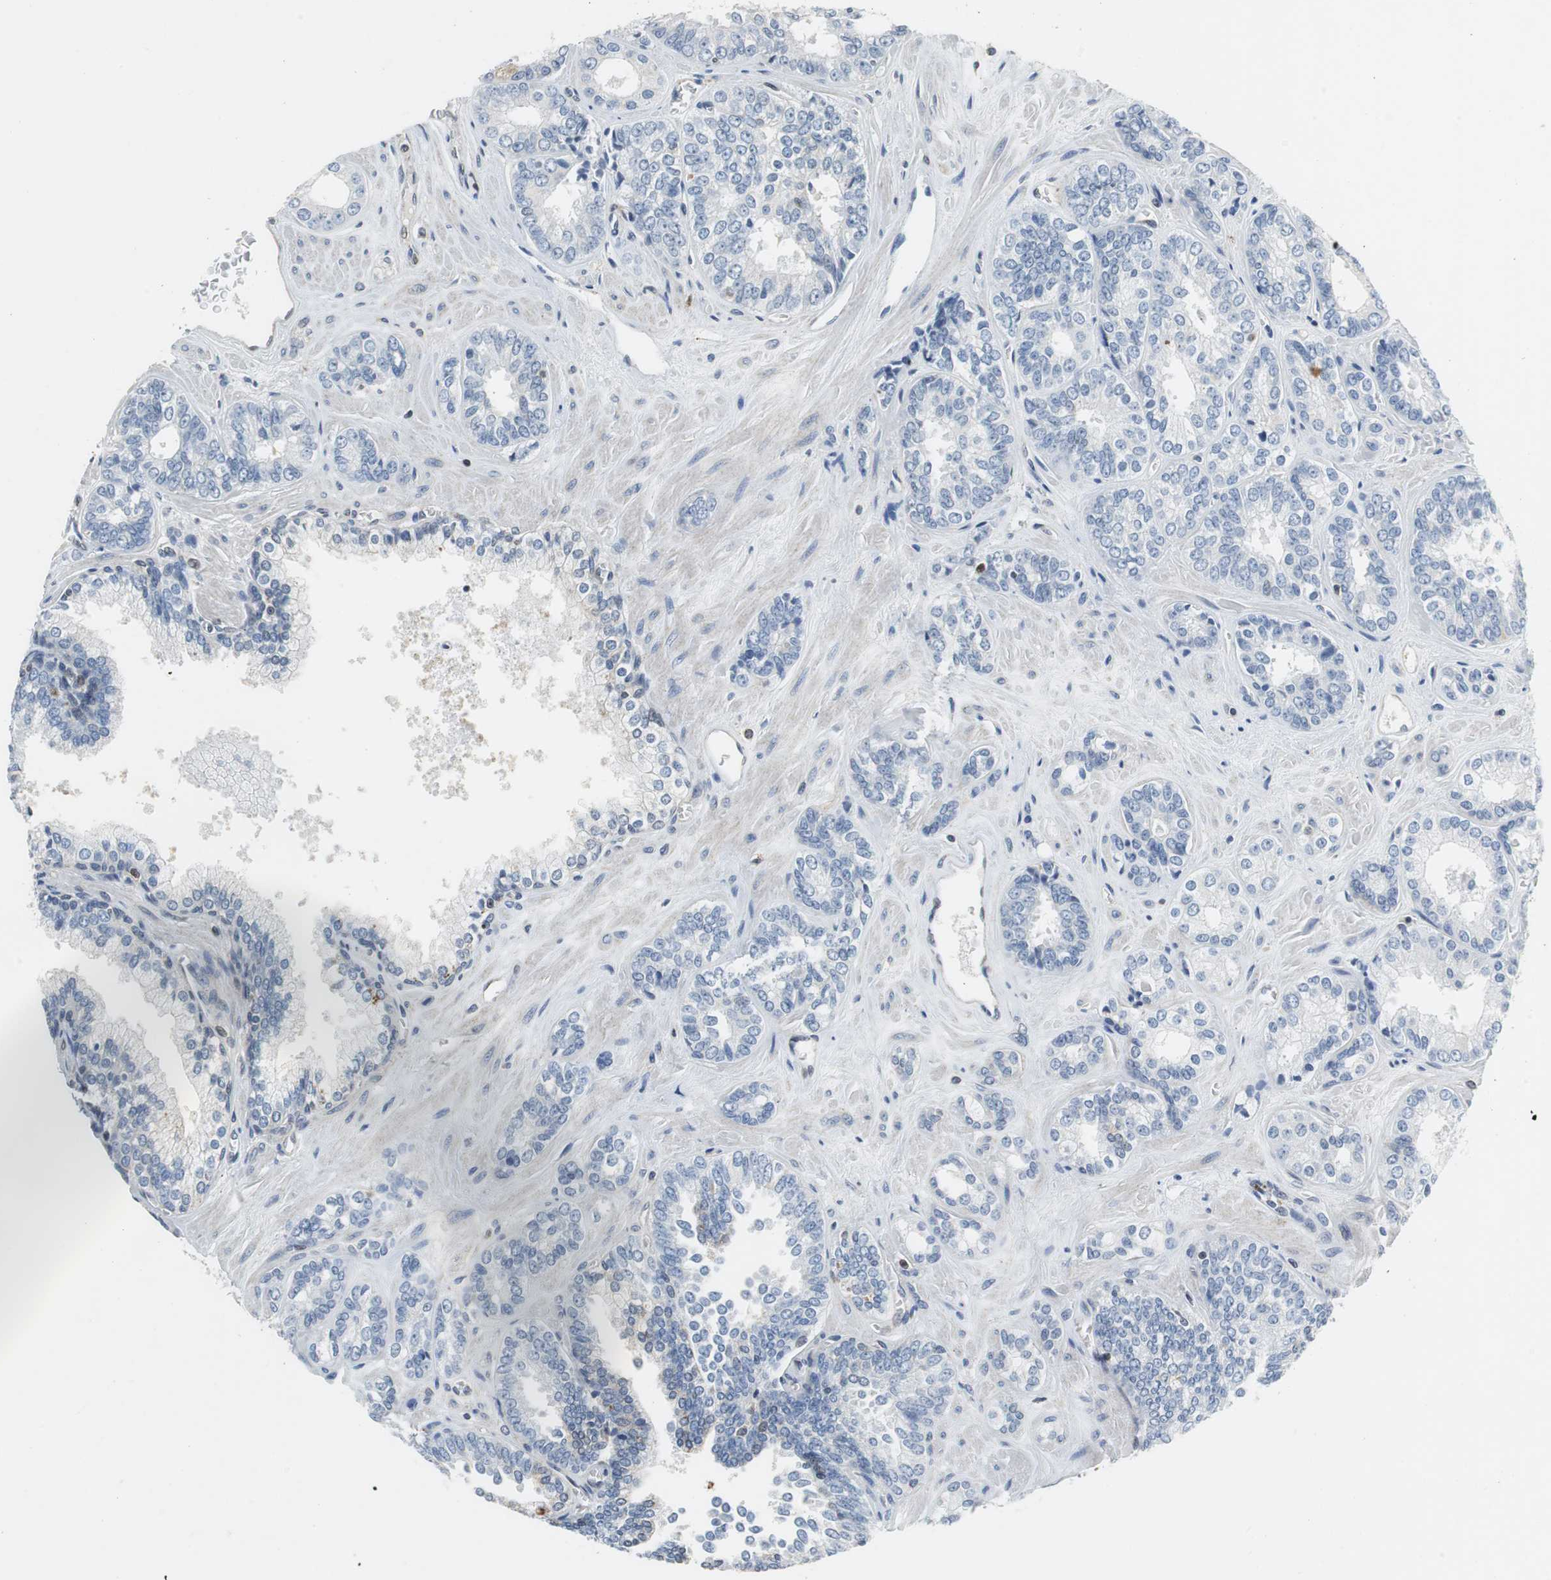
{"staining": {"intensity": "negative", "quantity": "none", "location": "none"}, "tissue": "prostate cancer", "cell_type": "Tumor cells", "image_type": "cancer", "snomed": [{"axis": "morphology", "description": "Adenocarcinoma, High grade"}, {"axis": "topography", "description": "Prostate"}], "caption": "Photomicrograph shows no protein positivity in tumor cells of prostate cancer (adenocarcinoma (high-grade)) tissue. (DAB (3,3'-diaminobenzidine) immunohistochemistry (IHC), high magnification).", "gene": "GSDMD", "patient": {"sex": "male", "age": 67}}